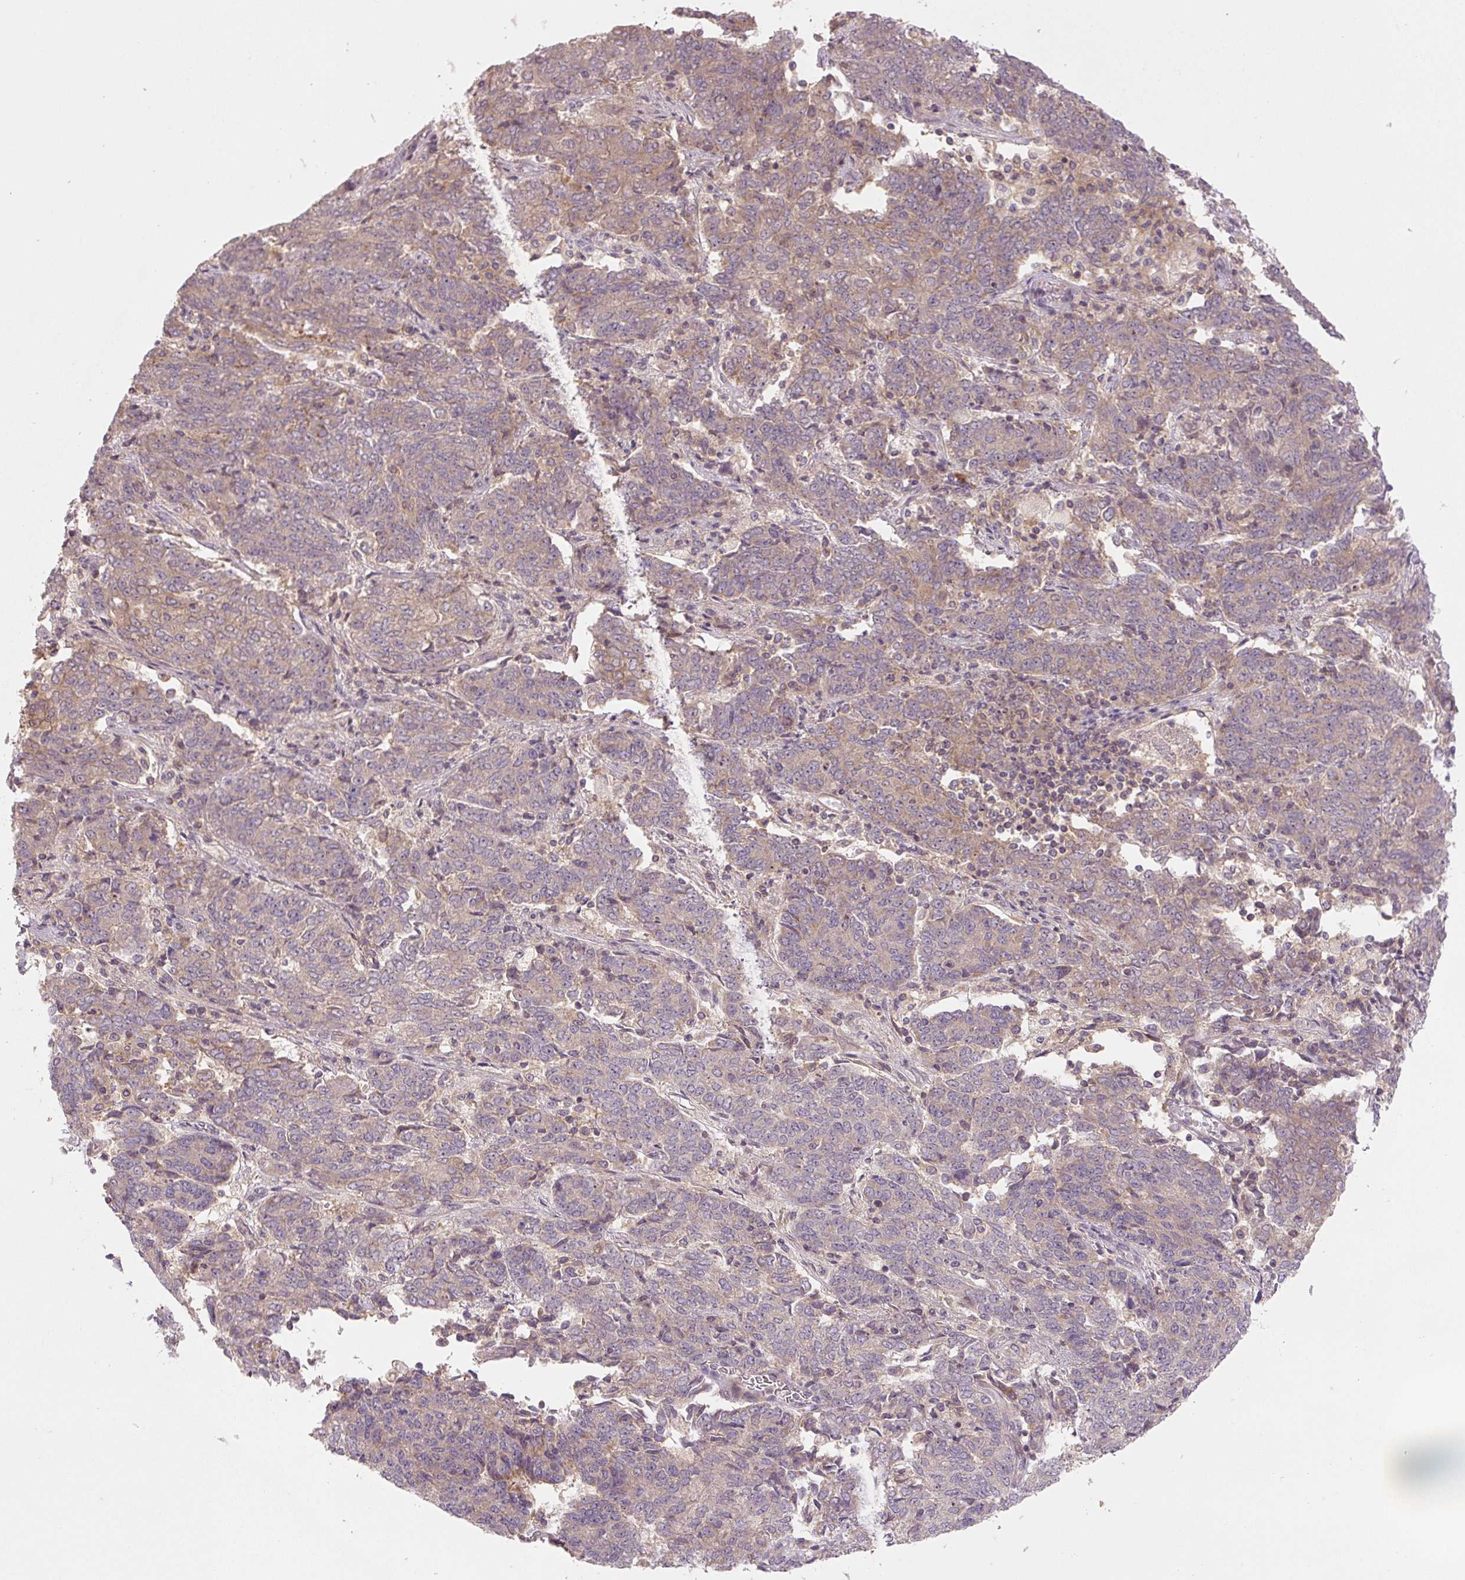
{"staining": {"intensity": "weak", "quantity": "25%-75%", "location": "cytoplasmic/membranous"}, "tissue": "endometrial cancer", "cell_type": "Tumor cells", "image_type": "cancer", "snomed": [{"axis": "morphology", "description": "Adenocarcinoma, NOS"}, {"axis": "topography", "description": "Endometrium"}], "caption": "Immunohistochemistry (IHC) micrograph of neoplastic tissue: endometrial cancer stained using immunohistochemistry (IHC) reveals low levels of weak protein expression localized specifically in the cytoplasmic/membranous of tumor cells, appearing as a cytoplasmic/membranous brown color.", "gene": "C2orf73", "patient": {"sex": "female", "age": 80}}